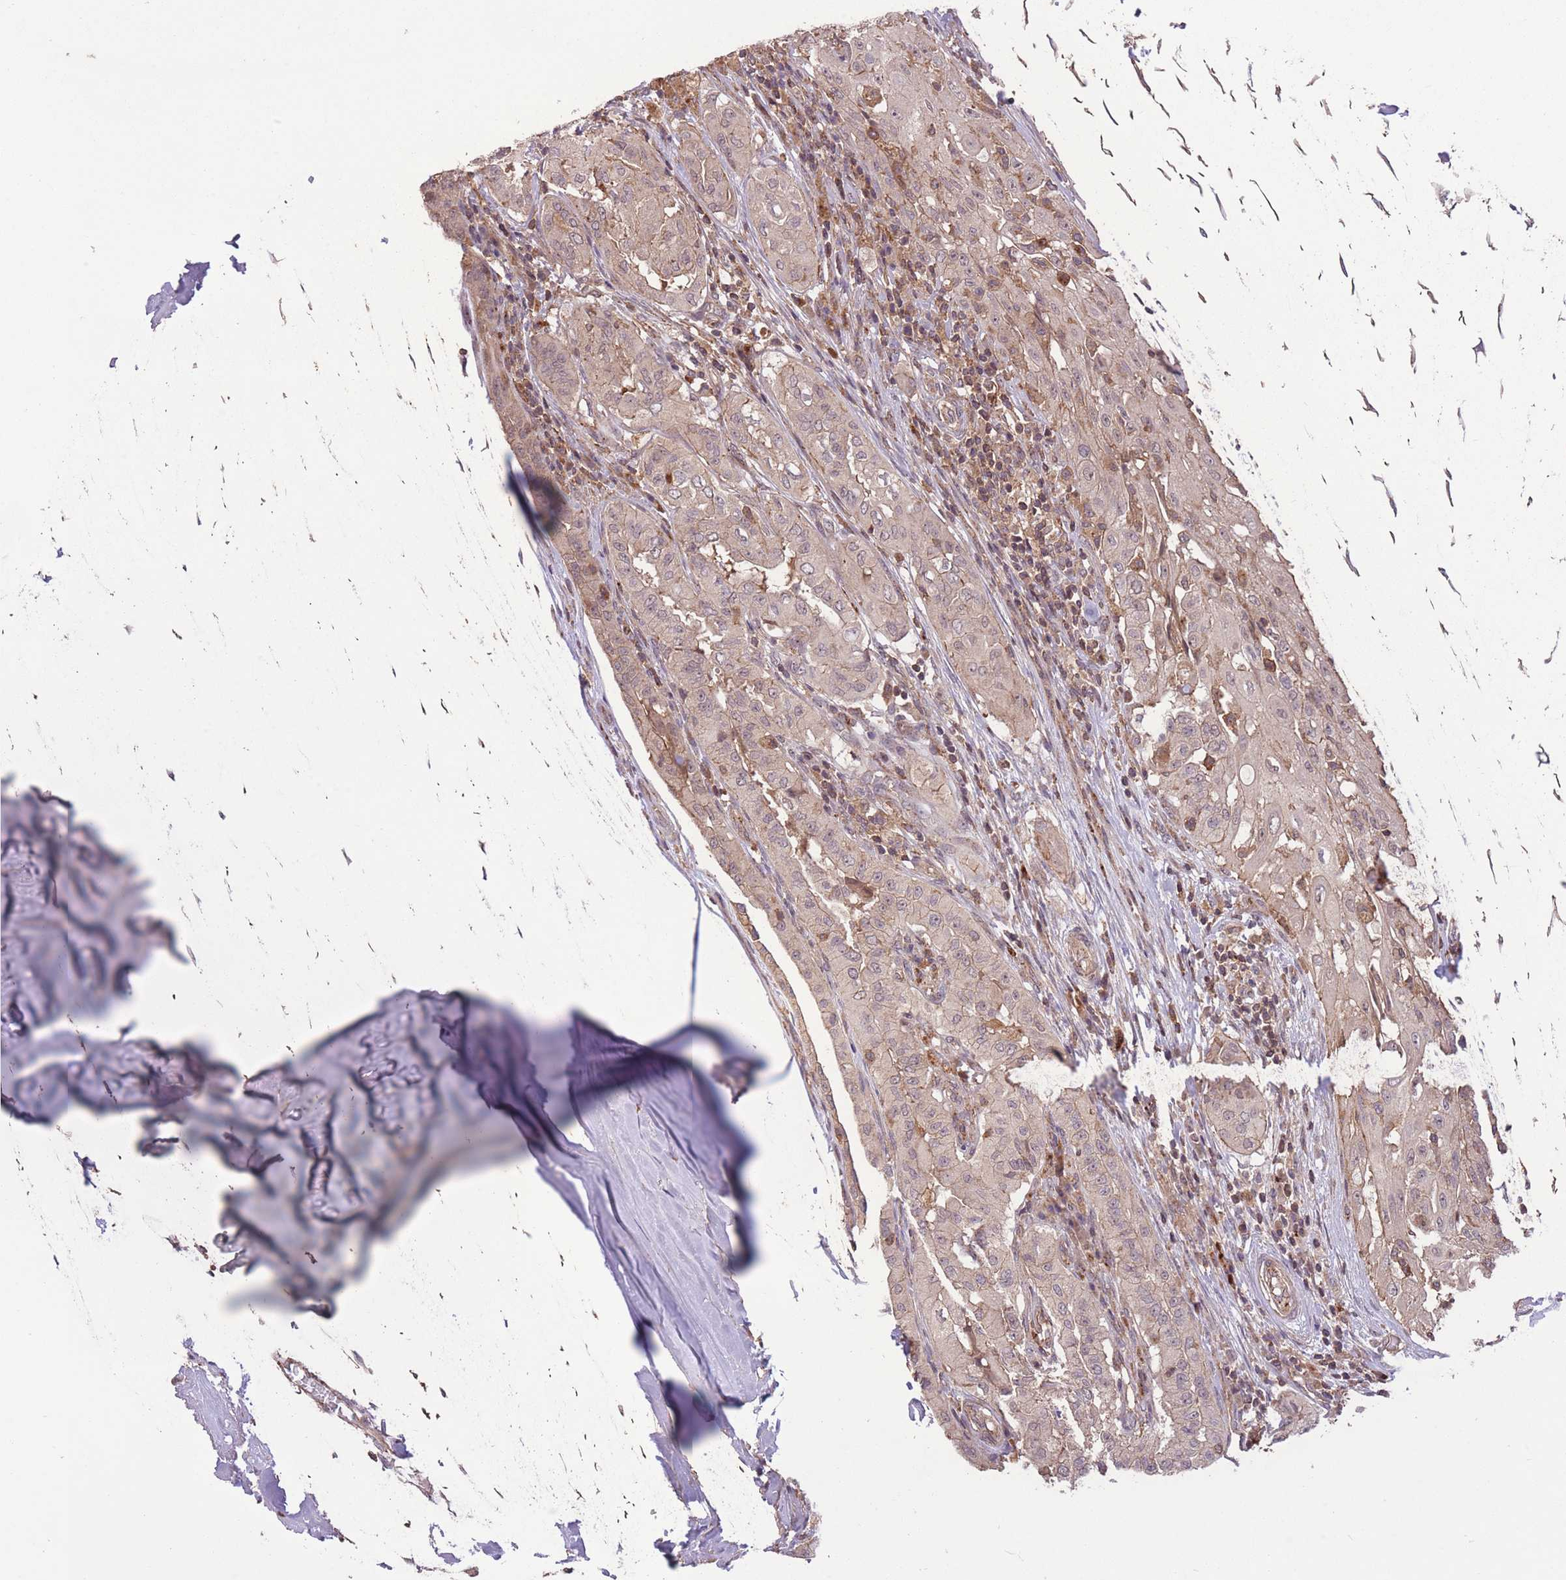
{"staining": {"intensity": "weak", "quantity": "25%-75%", "location": "nuclear"}, "tissue": "thyroid cancer", "cell_type": "Tumor cells", "image_type": "cancer", "snomed": [{"axis": "morphology", "description": "Papillary adenocarcinoma, NOS"}, {"axis": "topography", "description": "Thyroid gland"}], "caption": "Weak nuclear protein expression is seen in approximately 25%-75% of tumor cells in thyroid cancer.", "gene": "POLR3F", "patient": {"sex": "female", "age": 59}}